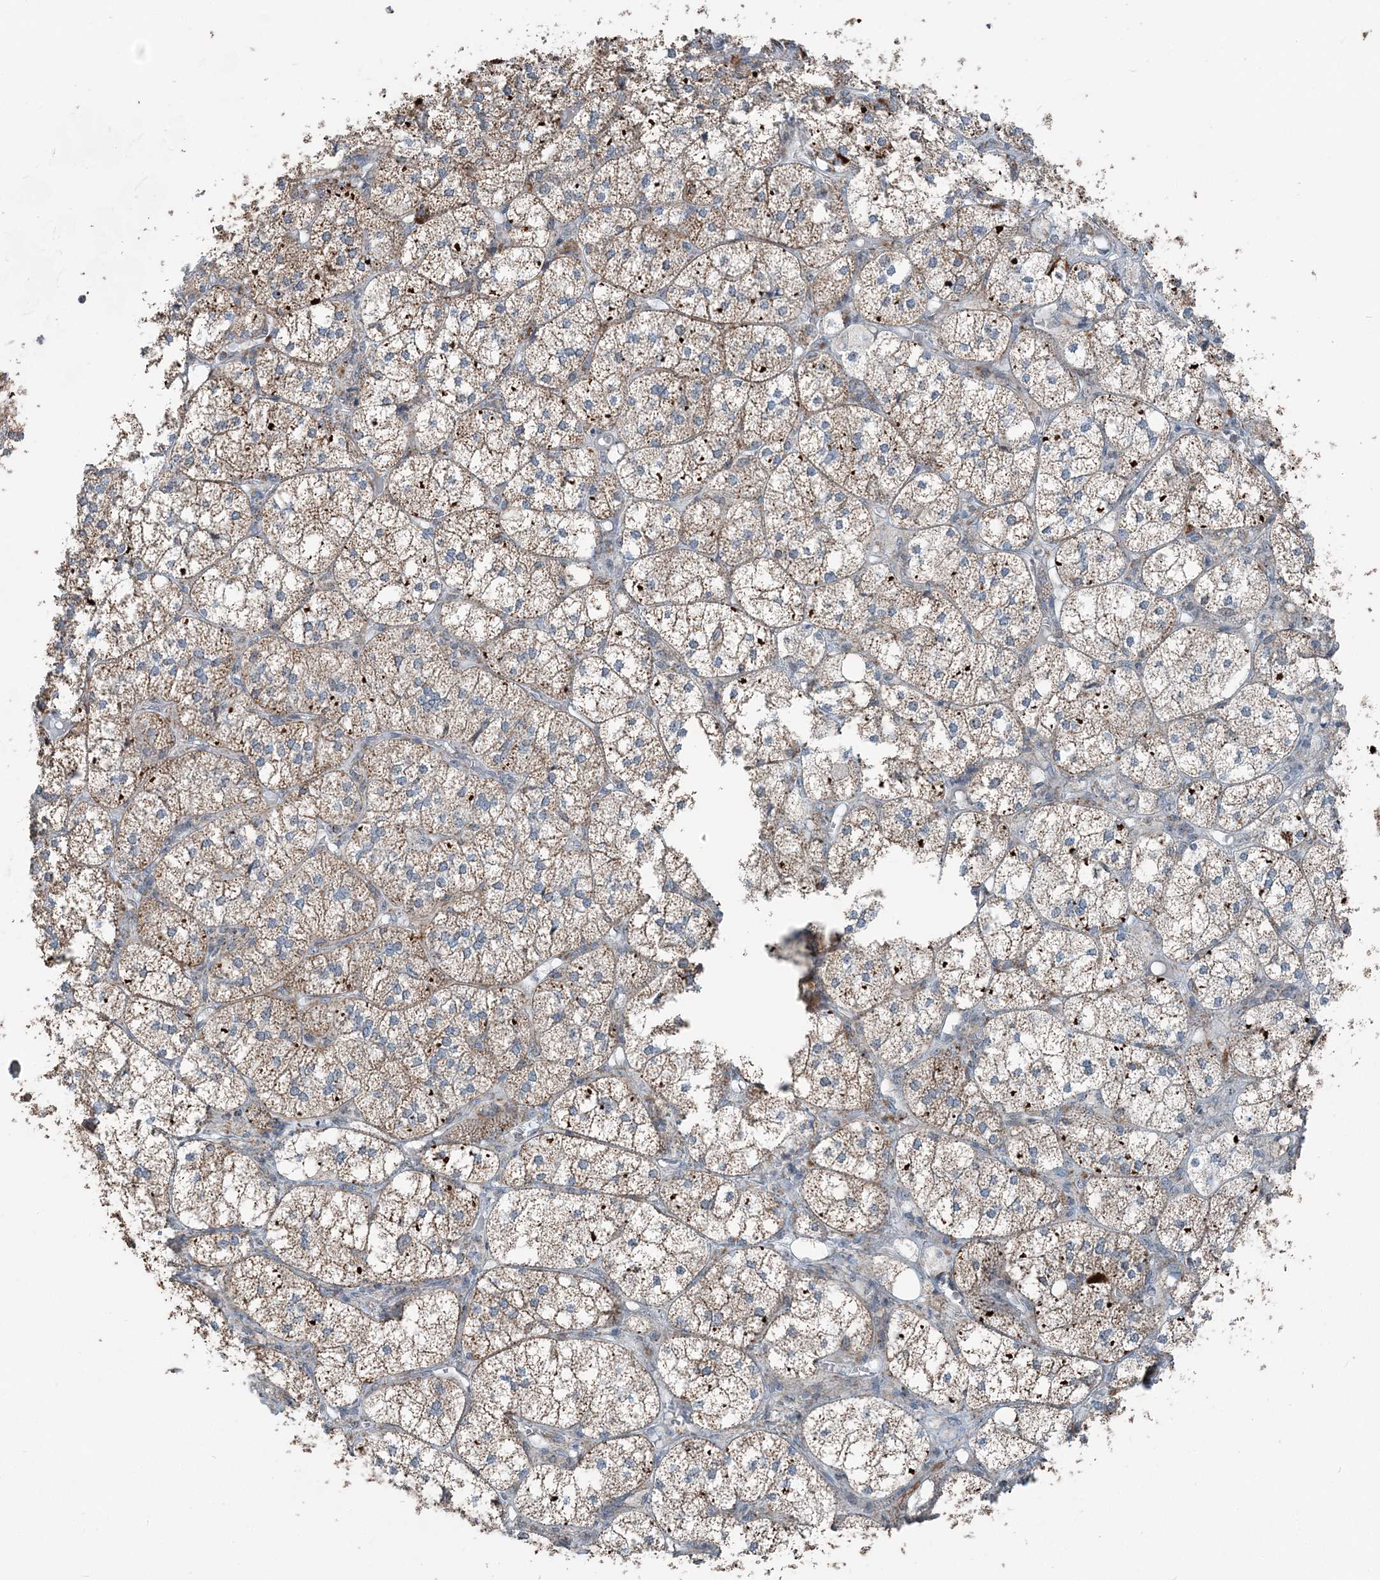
{"staining": {"intensity": "strong", "quantity": "25%-75%", "location": "cytoplasmic/membranous"}, "tissue": "adrenal gland", "cell_type": "Glandular cells", "image_type": "normal", "snomed": [{"axis": "morphology", "description": "Normal tissue, NOS"}, {"axis": "topography", "description": "Adrenal gland"}], "caption": "Immunohistochemical staining of unremarkable human adrenal gland displays high levels of strong cytoplasmic/membranous expression in about 25%-75% of glandular cells.", "gene": "SUCLG1", "patient": {"sex": "female", "age": 61}}